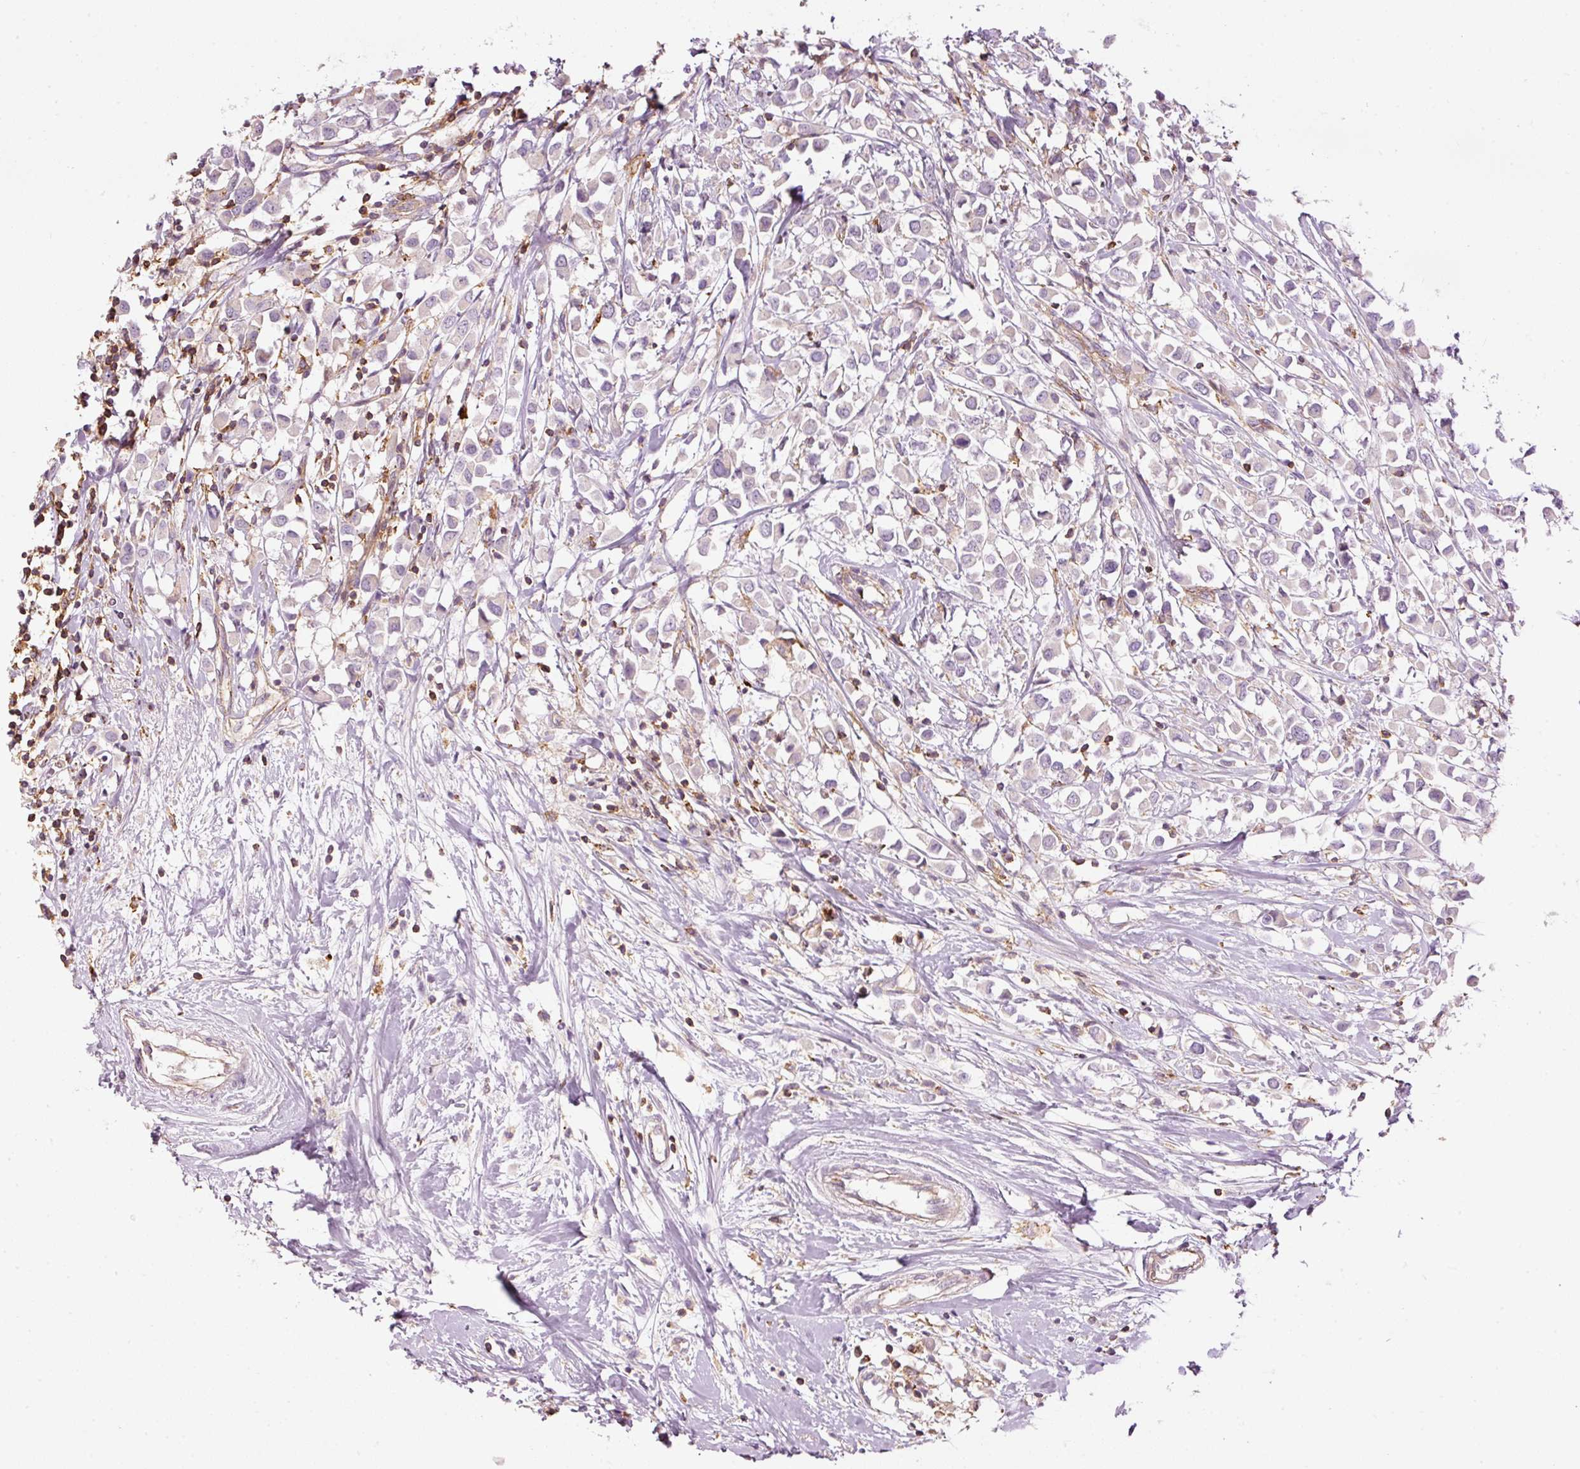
{"staining": {"intensity": "negative", "quantity": "none", "location": "none"}, "tissue": "breast cancer", "cell_type": "Tumor cells", "image_type": "cancer", "snomed": [{"axis": "morphology", "description": "Duct carcinoma"}, {"axis": "topography", "description": "Breast"}], "caption": "This is a histopathology image of IHC staining of infiltrating ductal carcinoma (breast), which shows no expression in tumor cells.", "gene": "SIPA1", "patient": {"sex": "female", "age": 61}}